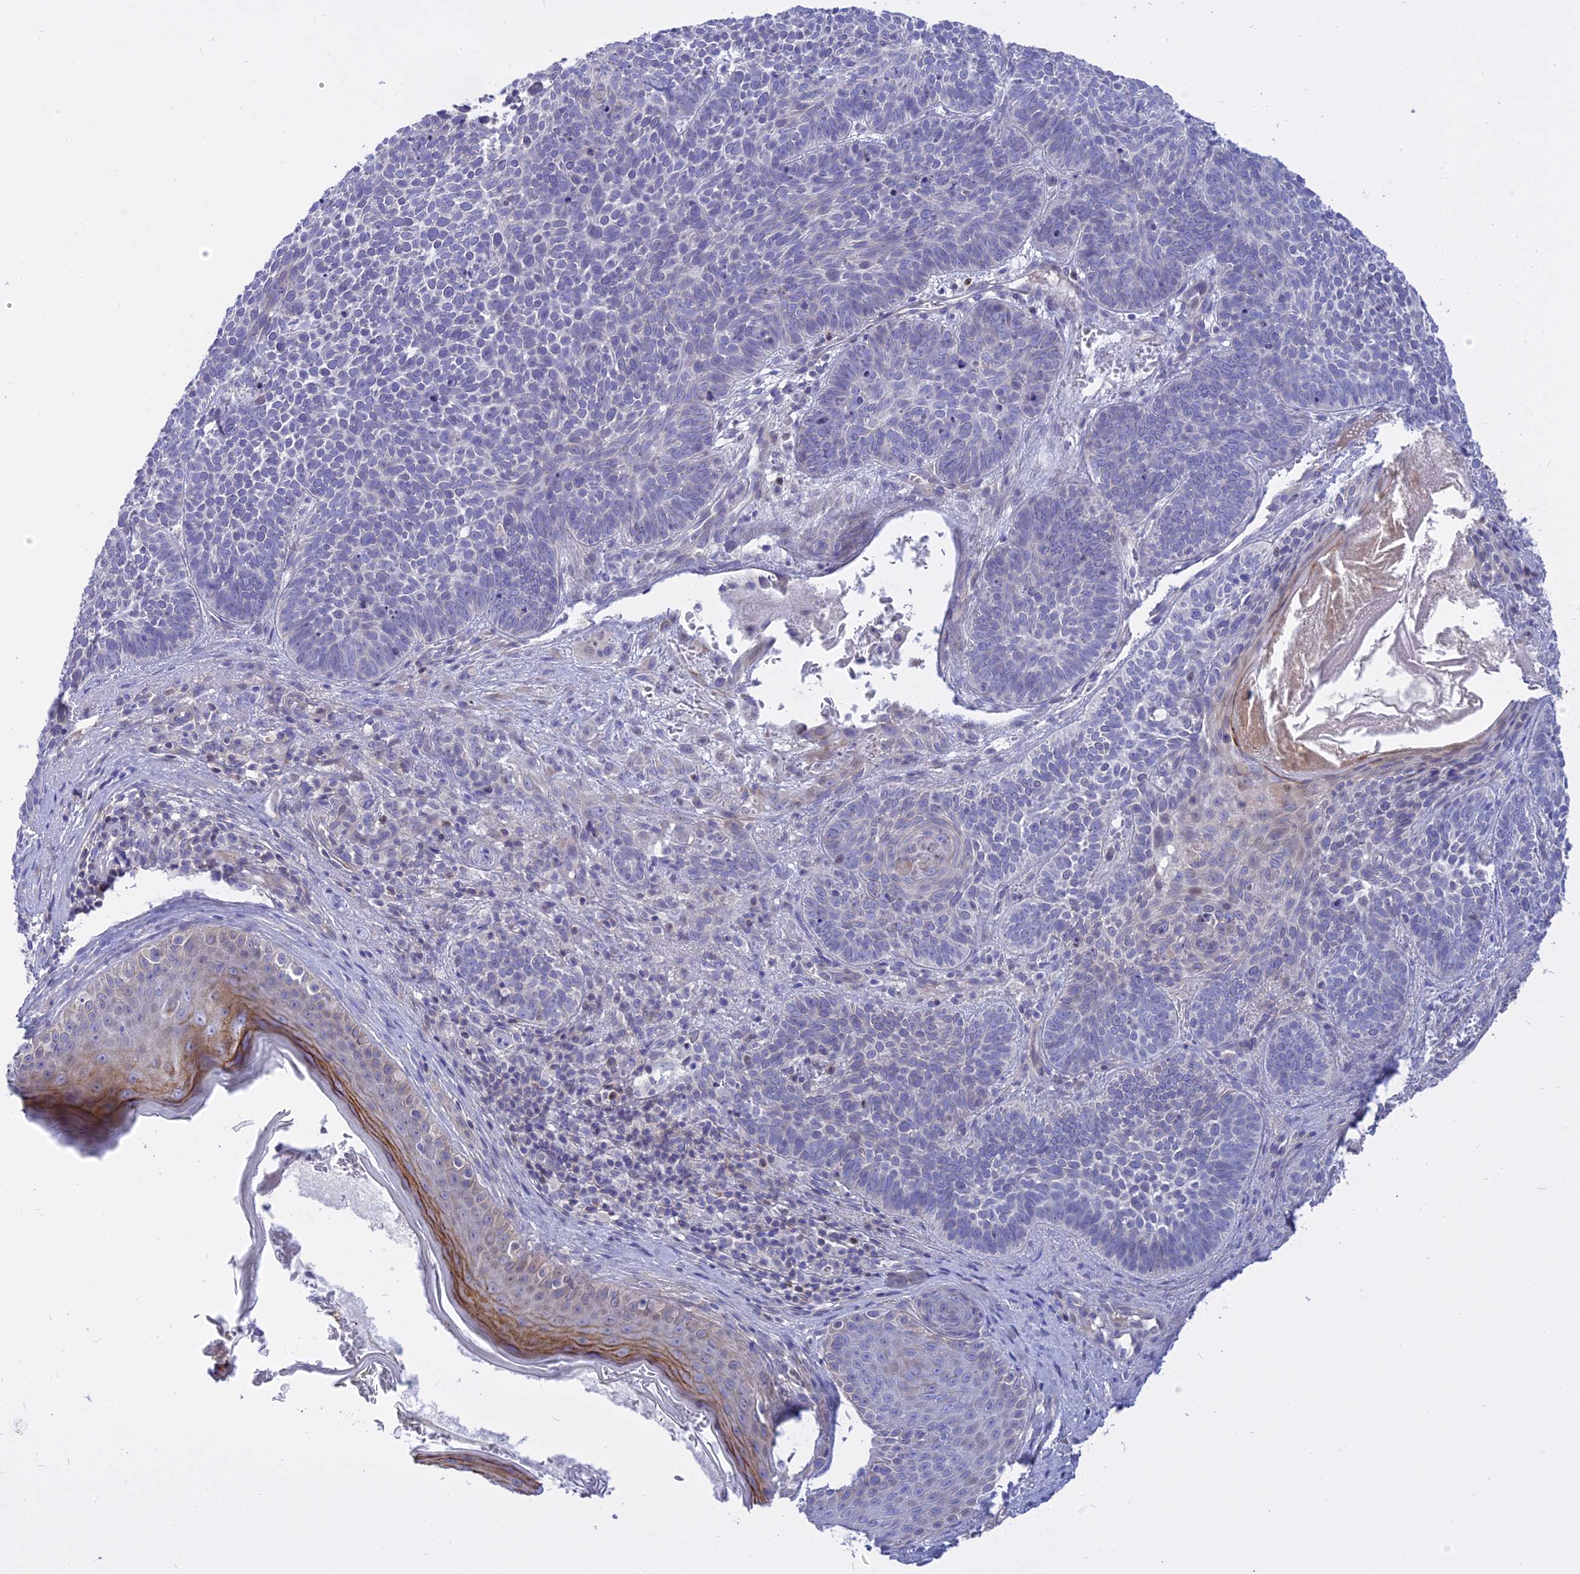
{"staining": {"intensity": "negative", "quantity": "none", "location": "none"}, "tissue": "skin cancer", "cell_type": "Tumor cells", "image_type": "cancer", "snomed": [{"axis": "morphology", "description": "Basal cell carcinoma"}, {"axis": "topography", "description": "Skin"}], "caption": "An immunohistochemistry photomicrograph of basal cell carcinoma (skin) is shown. There is no staining in tumor cells of basal cell carcinoma (skin).", "gene": "MBD3L1", "patient": {"sex": "male", "age": 85}}